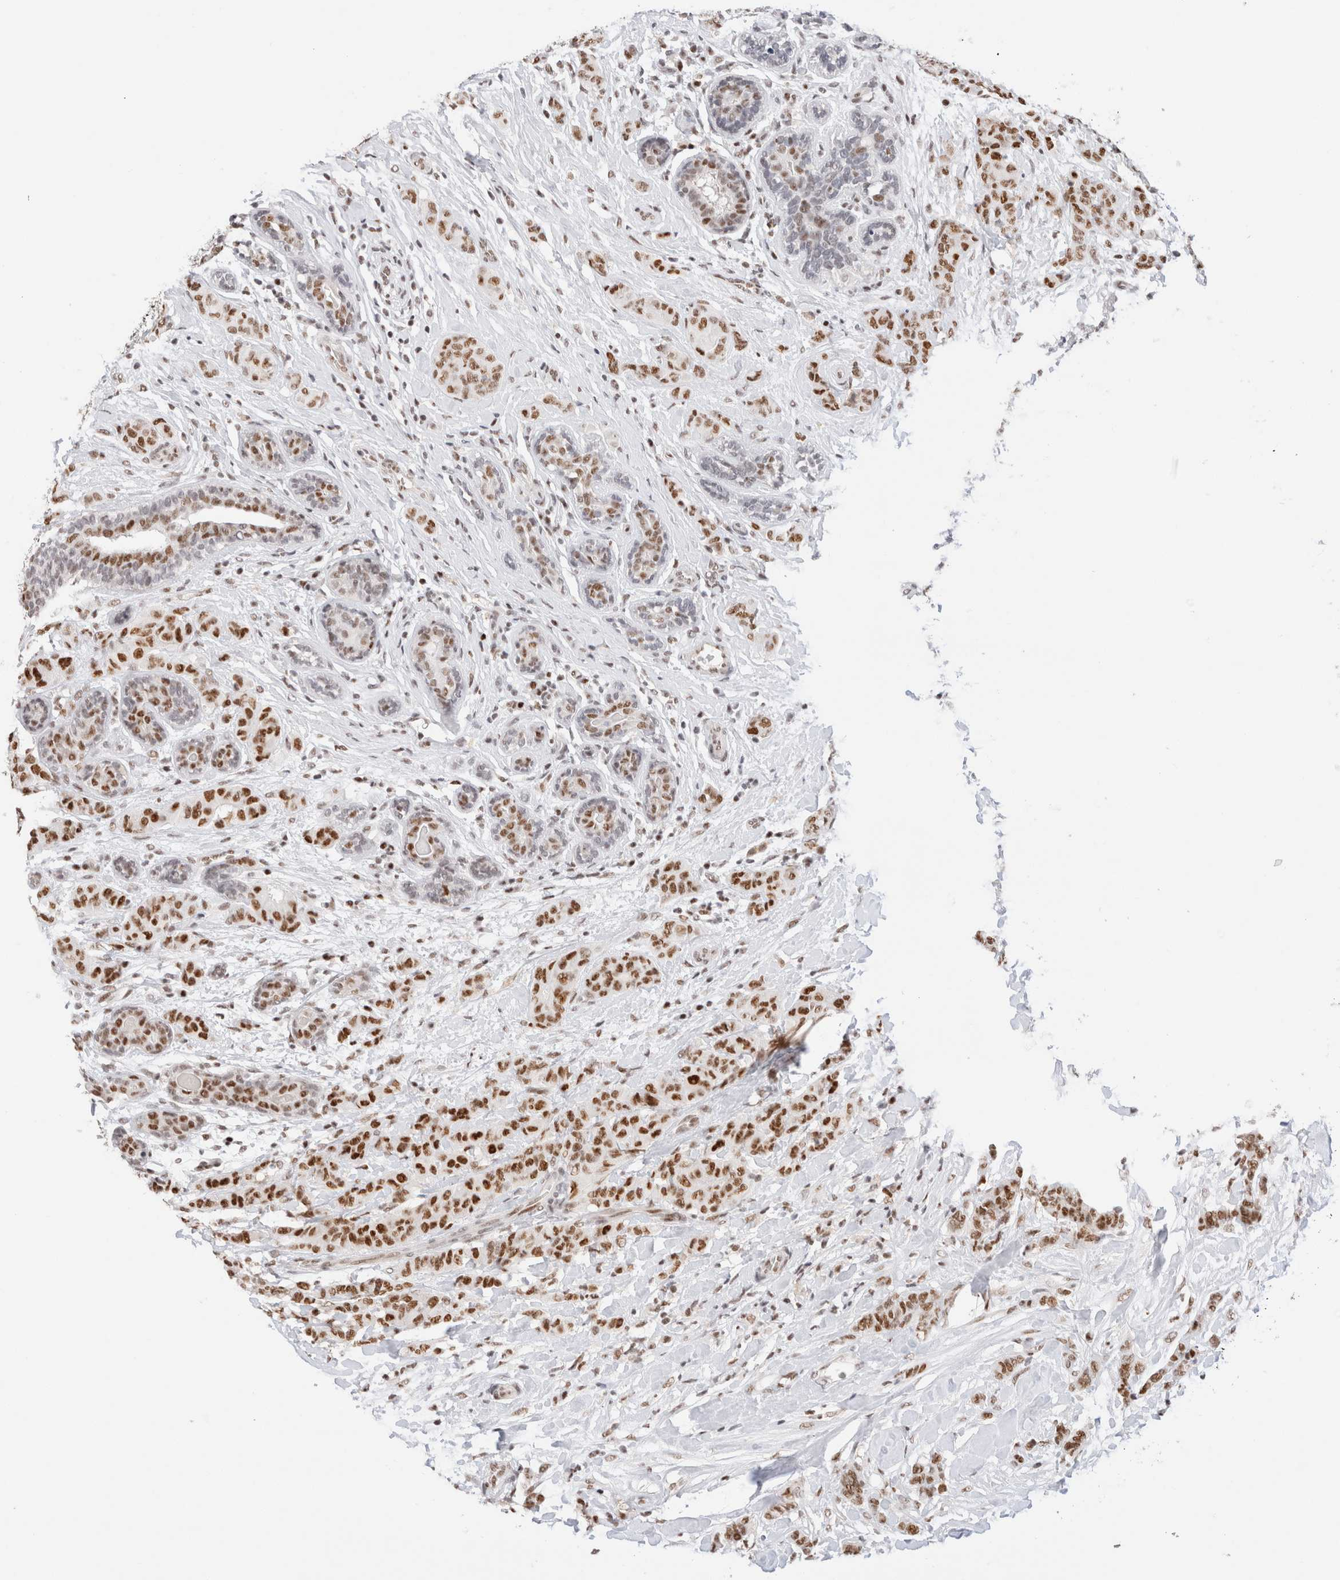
{"staining": {"intensity": "moderate", "quantity": ">75%", "location": "nuclear"}, "tissue": "breast cancer", "cell_type": "Tumor cells", "image_type": "cancer", "snomed": [{"axis": "morphology", "description": "Normal tissue, NOS"}, {"axis": "morphology", "description": "Duct carcinoma"}, {"axis": "topography", "description": "Breast"}], "caption": "Immunohistochemistry (IHC) staining of breast cancer (invasive ductal carcinoma), which exhibits medium levels of moderate nuclear expression in about >75% of tumor cells indicating moderate nuclear protein staining. The staining was performed using DAB (brown) for protein detection and nuclei were counterstained in hematoxylin (blue).", "gene": "ZNF282", "patient": {"sex": "female", "age": 40}}